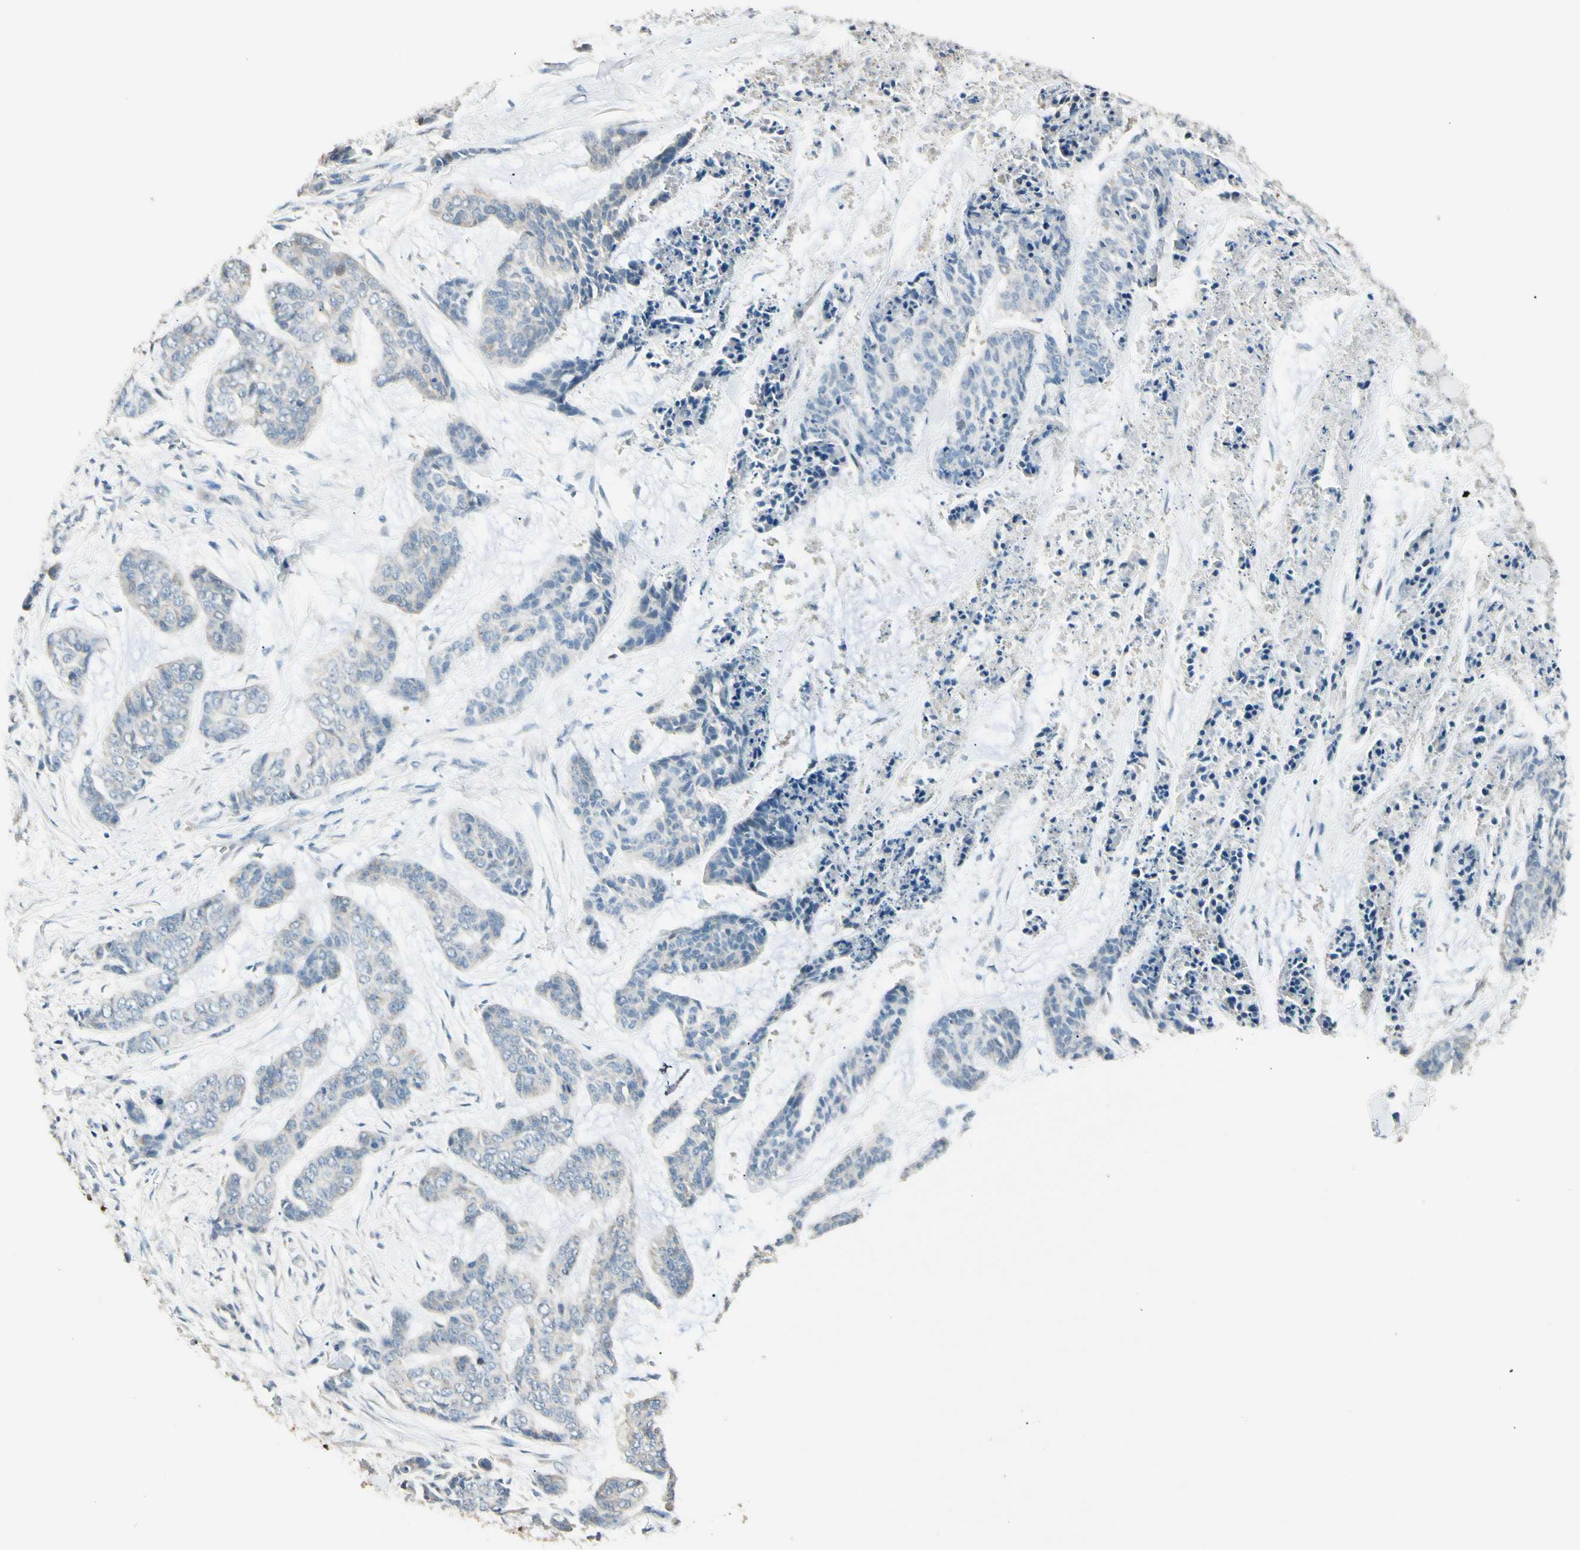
{"staining": {"intensity": "negative", "quantity": "none", "location": "none"}, "tissue": "skin cancer", "cell_type": "Tumor cells", "image_type": "cancer", "snomed": [{"axis": "morphology", "description": "Basal cell carcinoma"}, {"axis": "topography", "description": "Skin"}], "caption": "Immunohistochemistry (IHC) image of basal cell carcinoma (skin) stained for a protein (brown), which displays no expression in tumor cells.", "gene": "GNE", "patient": {"sex": "female", "age": 64}}